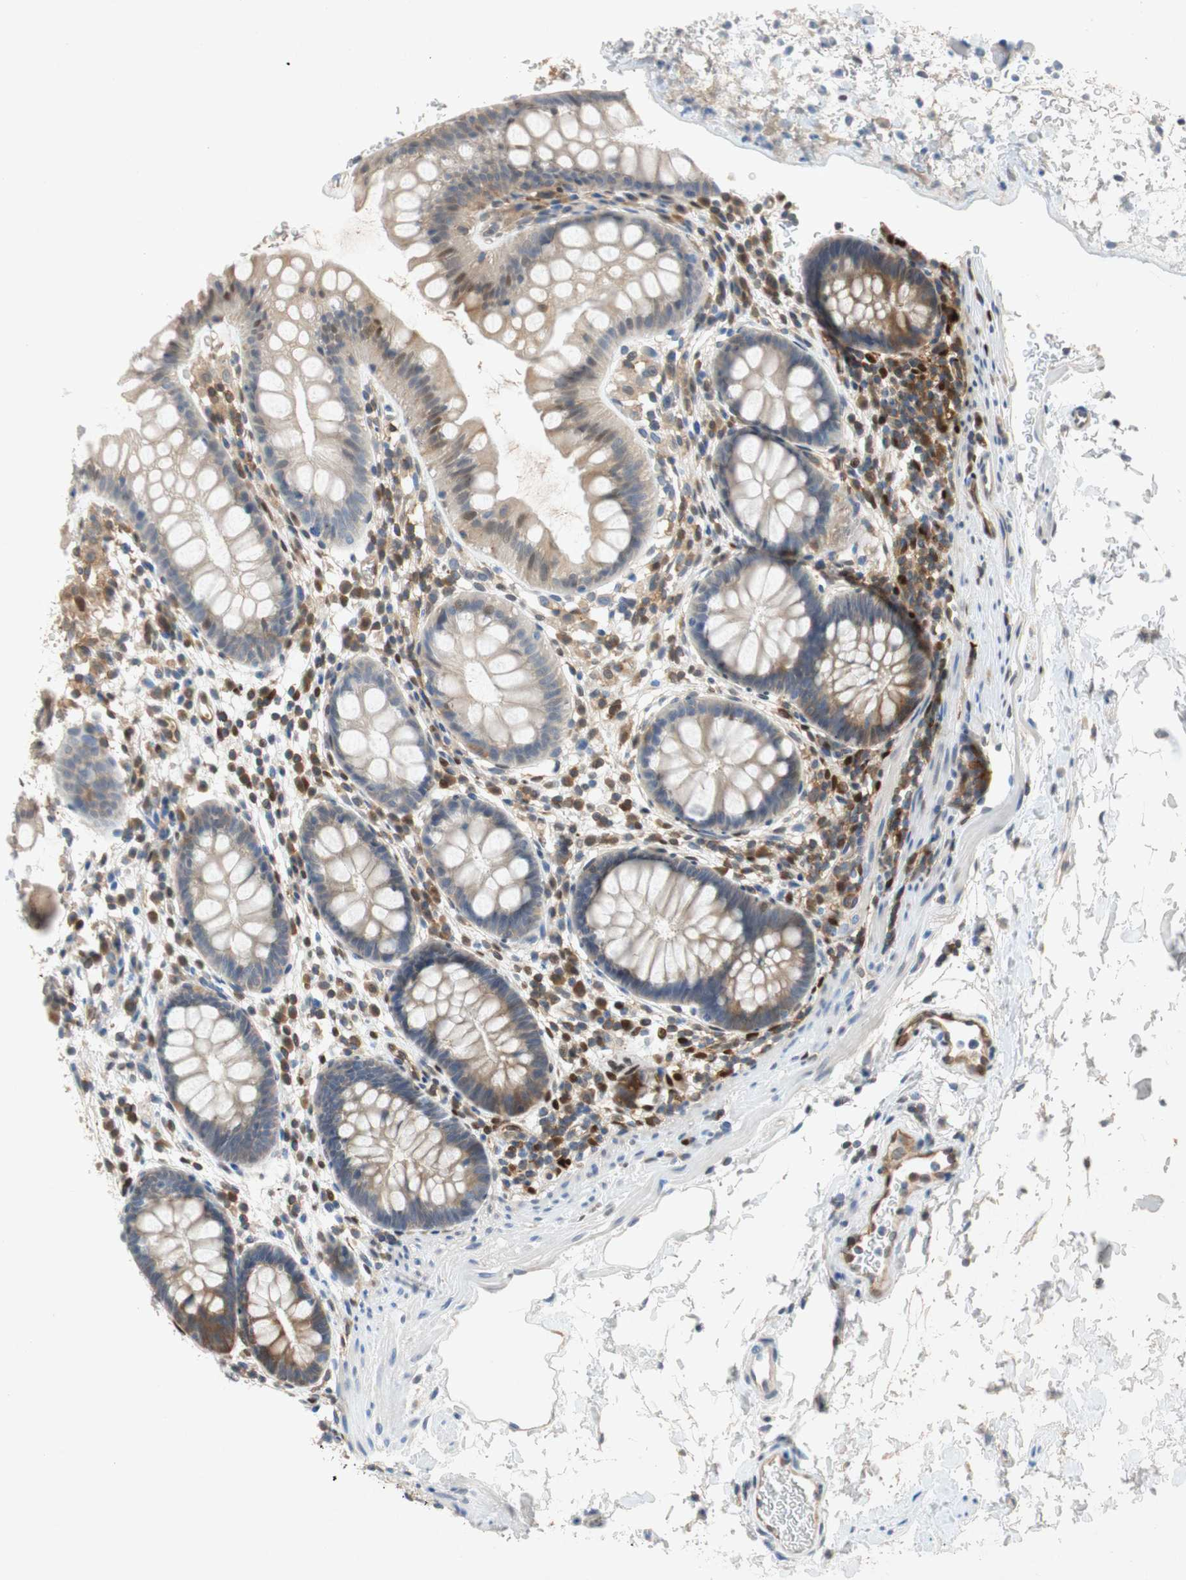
{"staining": {"intensity": "weak", "quantity": "25%-75%", "location": "cytoplasmic/membranous,nuclear"}, "tissue": "rectum", "cell_type": "Glandular cells", "image_type": "normal", "snomed": [{"axis": "morphology", "description": "Normal tissue, NOS"}, {"axis": "topography", "description": "Rectum"}], "caption": "The micrograph exhibits immunohistochemical staining of unremarkable rectum. There is weak cytoplasmic/membranous,nuclear expression is identified in approximately 25%-75% of glandular cells.", "gene": "RELB", "patient": {"sex": "female", "age": 24}}